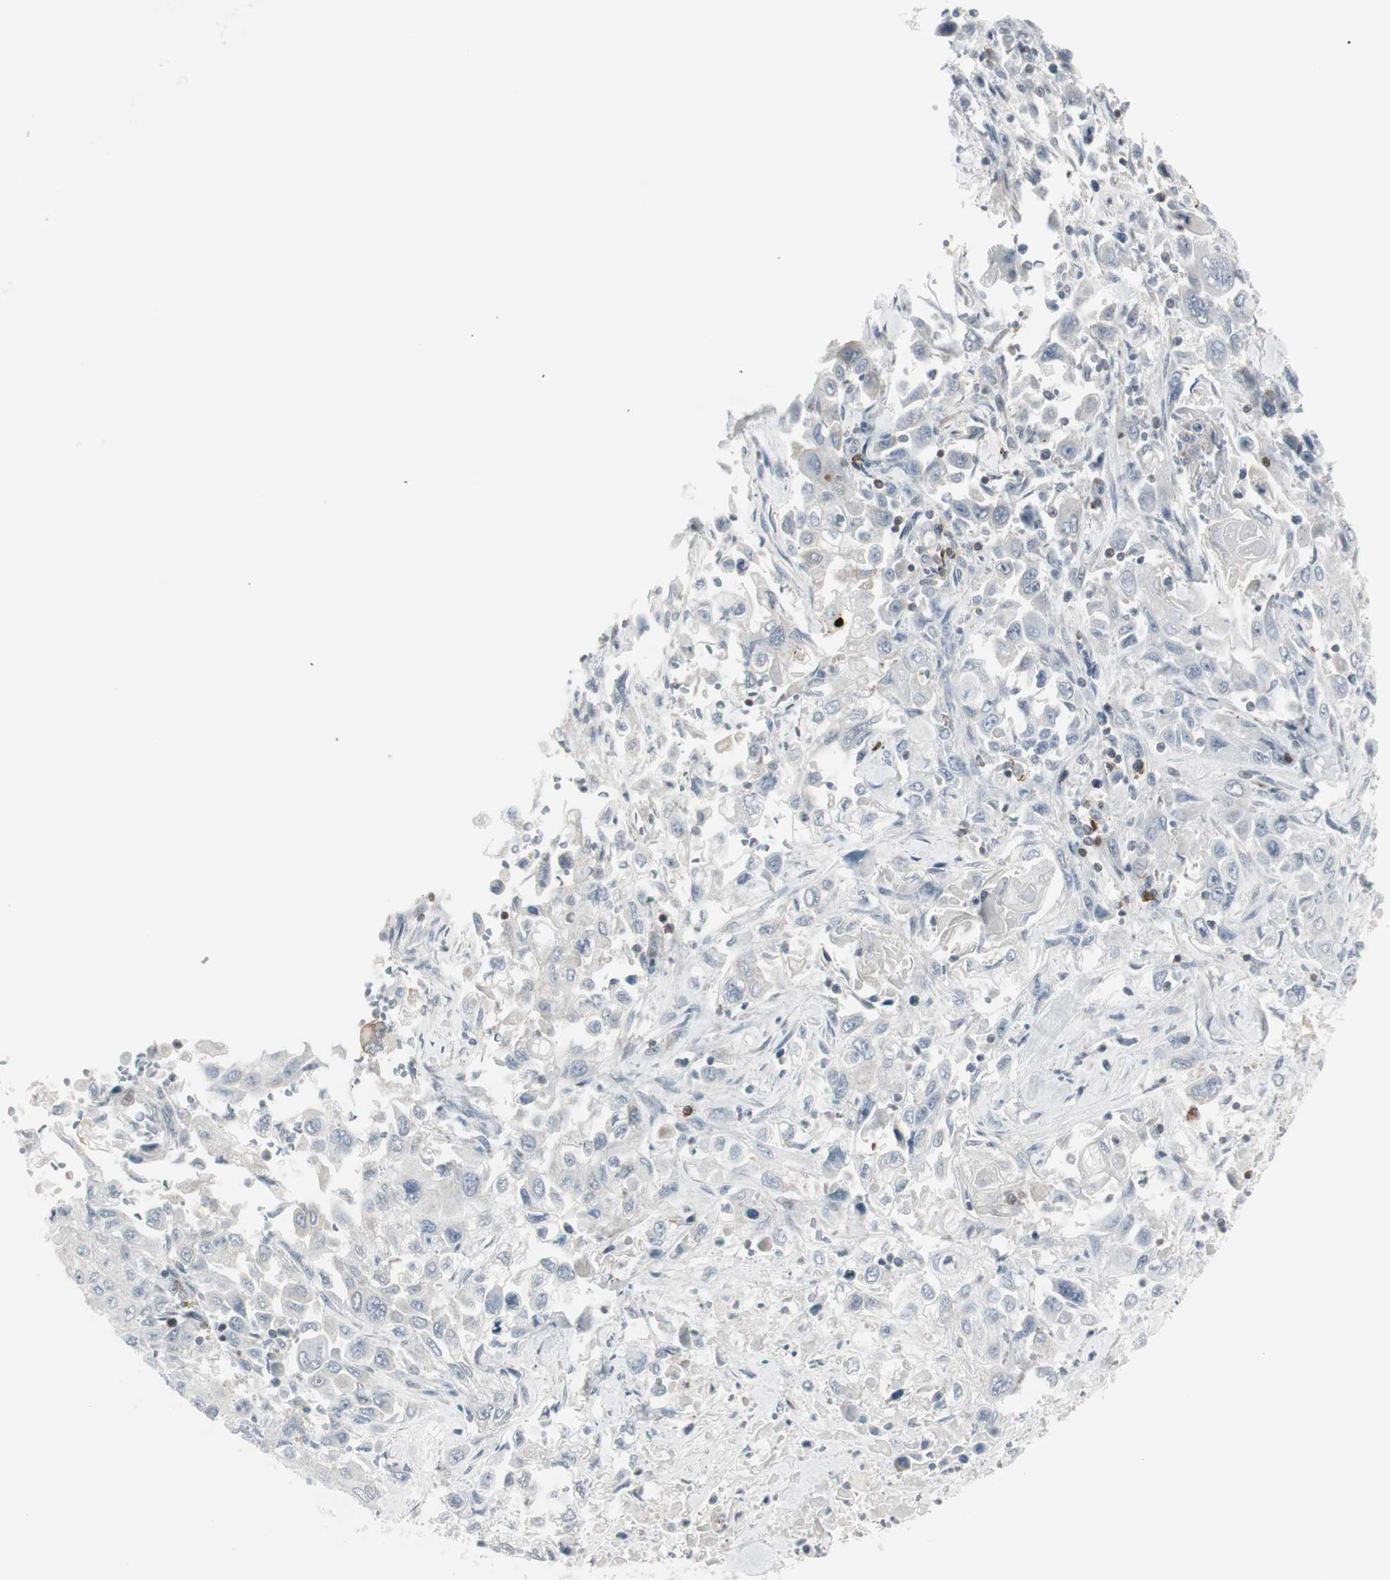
{"staining": {"intensity": "negative", "quantity": "none", "location": "none"}, "tissue": "pancreatic cancer", "cell_type": "Tumor cells", "image_type": "cancer", "snomed": [{"axis": "morphology", "description": "Adenocarcinoma, NOS"}, {"axis": "topography", "description": "Pancreas"}], "caption": "DAB (3,3'-diaminobenzidine) immunohistochemical staining of human pancreatic adenocarcinoma reveals no significant expression in tumor cells.", "gene": "MAP4K4", "patient": {"sex": "male", "age": 70}}